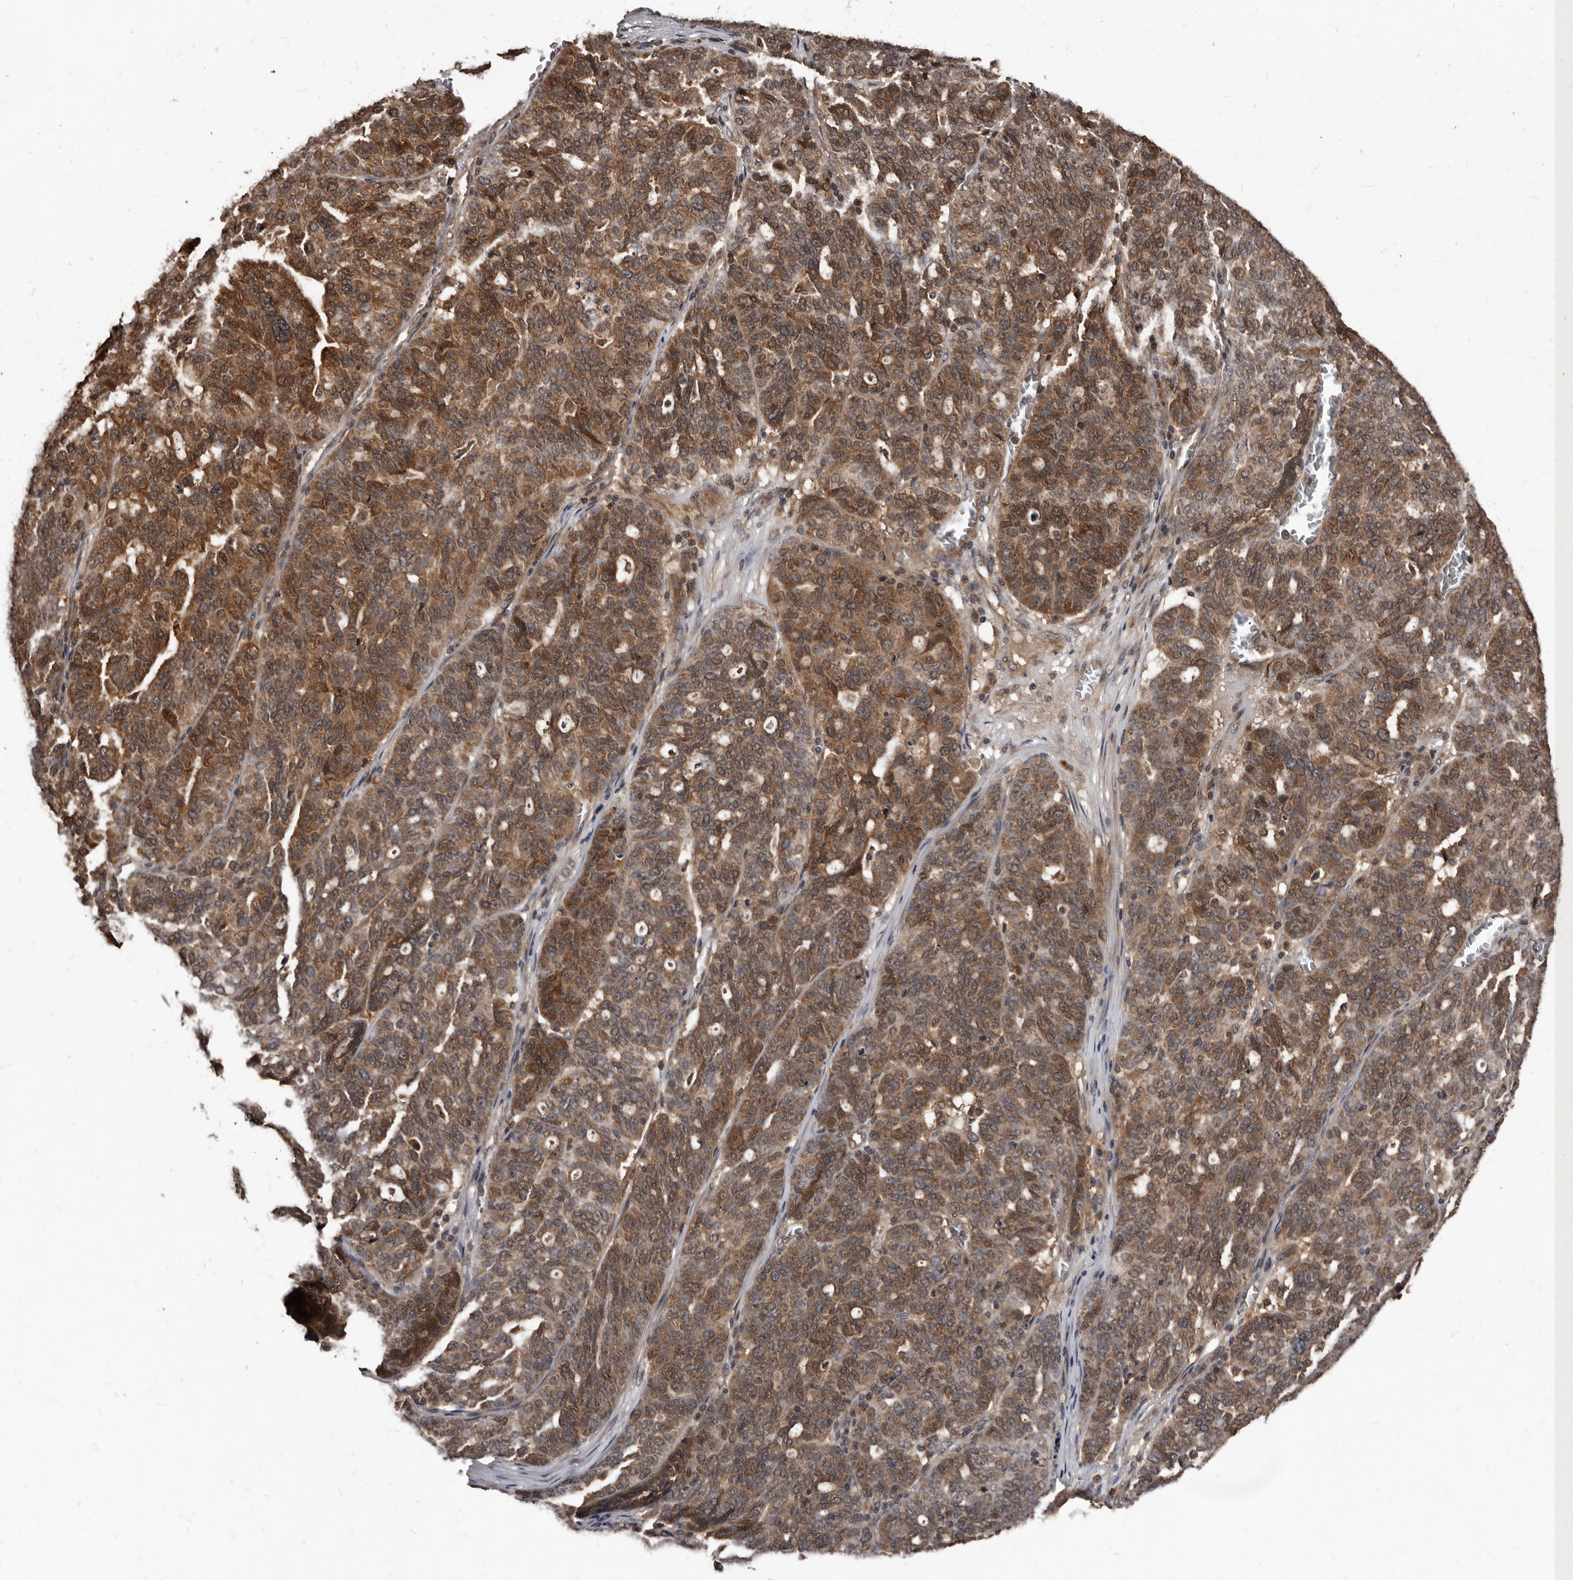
{"staining": {"intensity": "strong", "quantity": ">75%", "location": "cytoplasmic/membranous"}, "tissue": "ovarian cancer", "cell_type": "Tumor cells", "image_type": "cancer", "snomed": [{"axis": "morphology", "description": "Cystadenocarcinoma, serous, NOS"}, {"axis": "topography", "description": "Ovary"}], "caption": "This histopathology image exhibits IHC staining of human ovarian cancer (serous cystadenocarcinoma), with high strong cytoplasmic/membranous expression in about >75% of tumor cells.", "gene": "PMVK", "patient": {"sex": "female", "age": 59}}